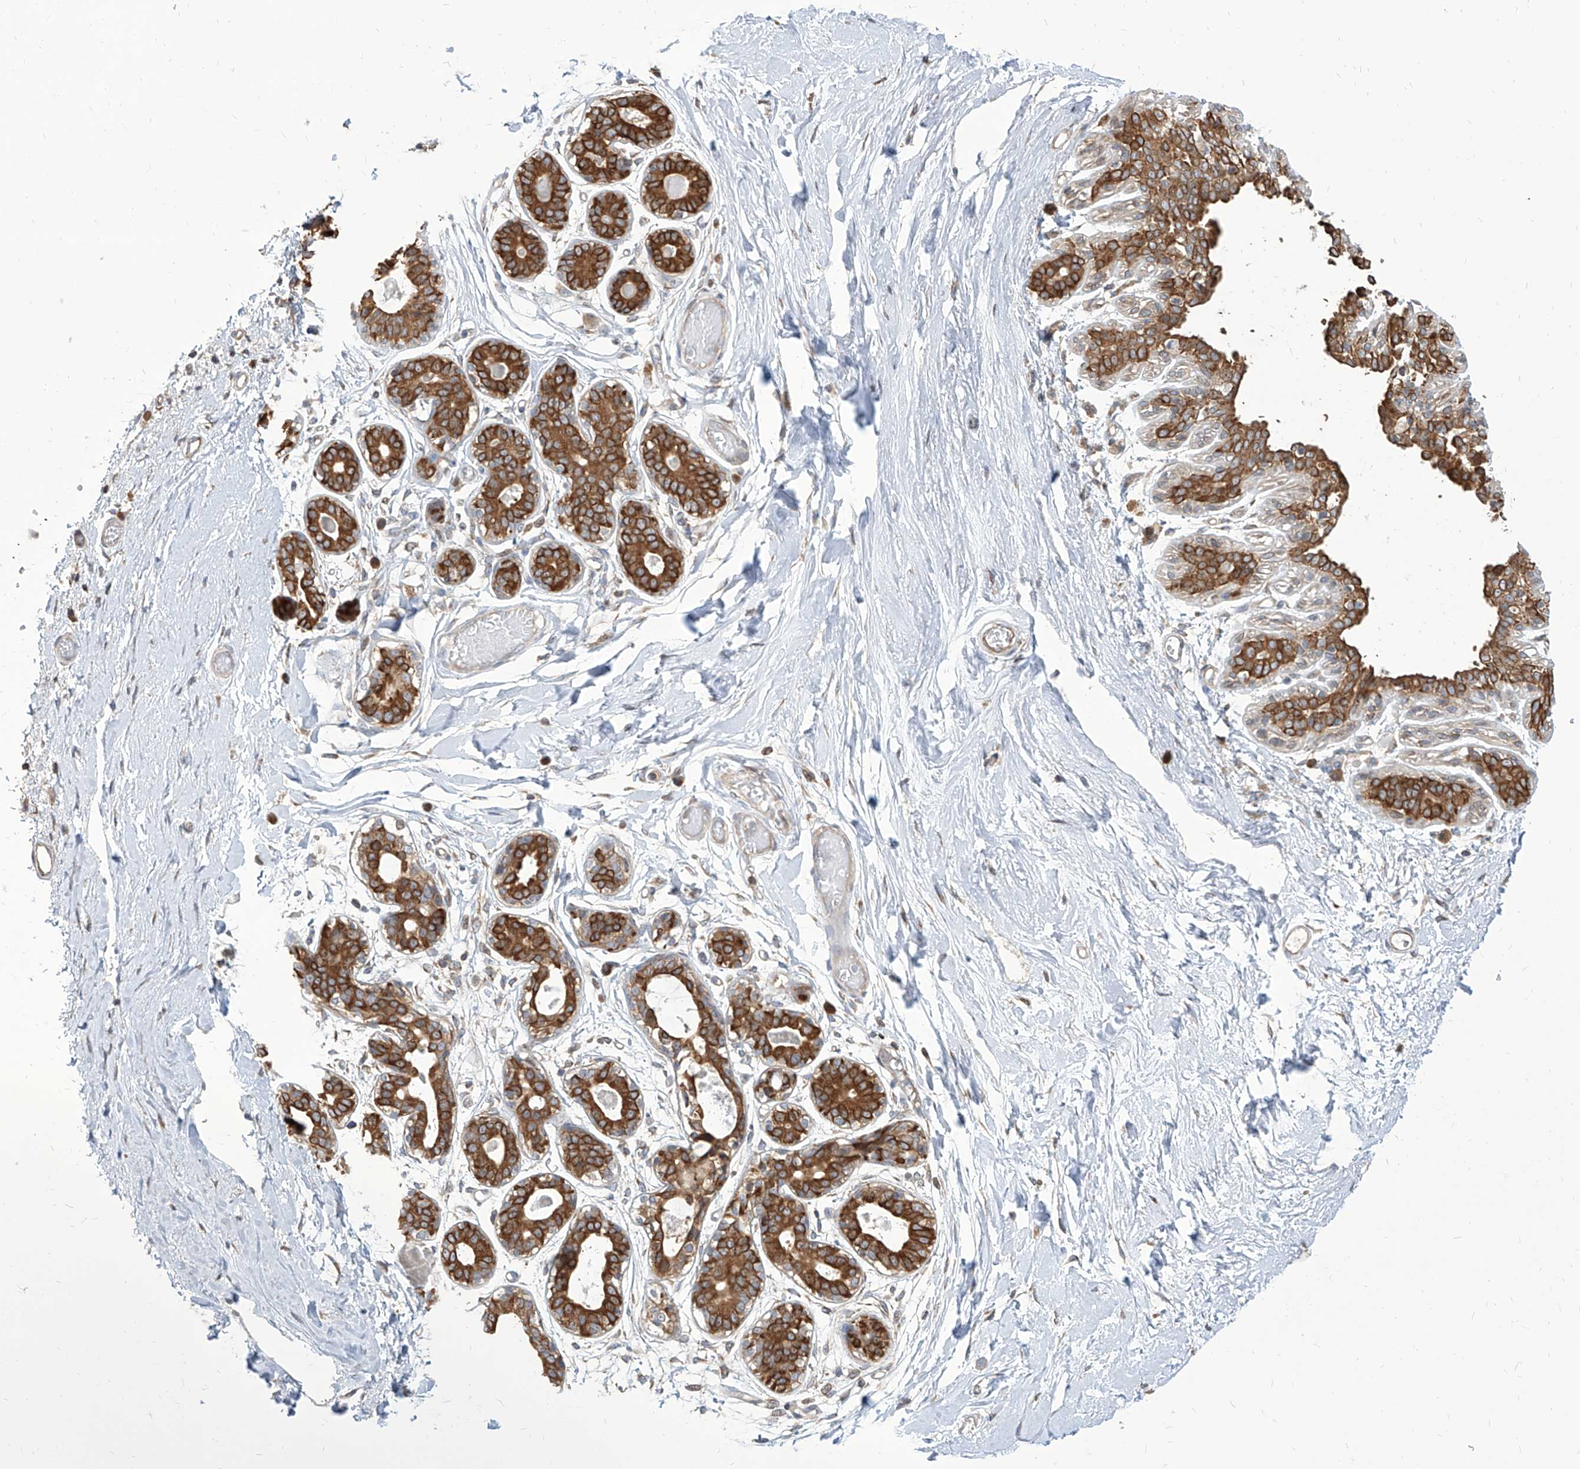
{"staining": {"intensity": "negative", "quantity": "none", "location": "none"}, "tissue": "breast", "cell_type": "Adipocytes", "image_type": "normal", "snomed": [{"axis": "morphology", "description": "Normal tissue, NOS"}, {"axis": "topography", "description": "Breast"}], "caption": "The image displays no significant positivity in adipocytes of breast. The staining was performed using DAB (3,3'-diaminobenzidine) to visualize the protein expression in brown, while the nuclei were stained in blue with hematoxylin (Magnification: 20x).", "gene": "FAM83B", "patient": {"sex": "female", "age": 45}}